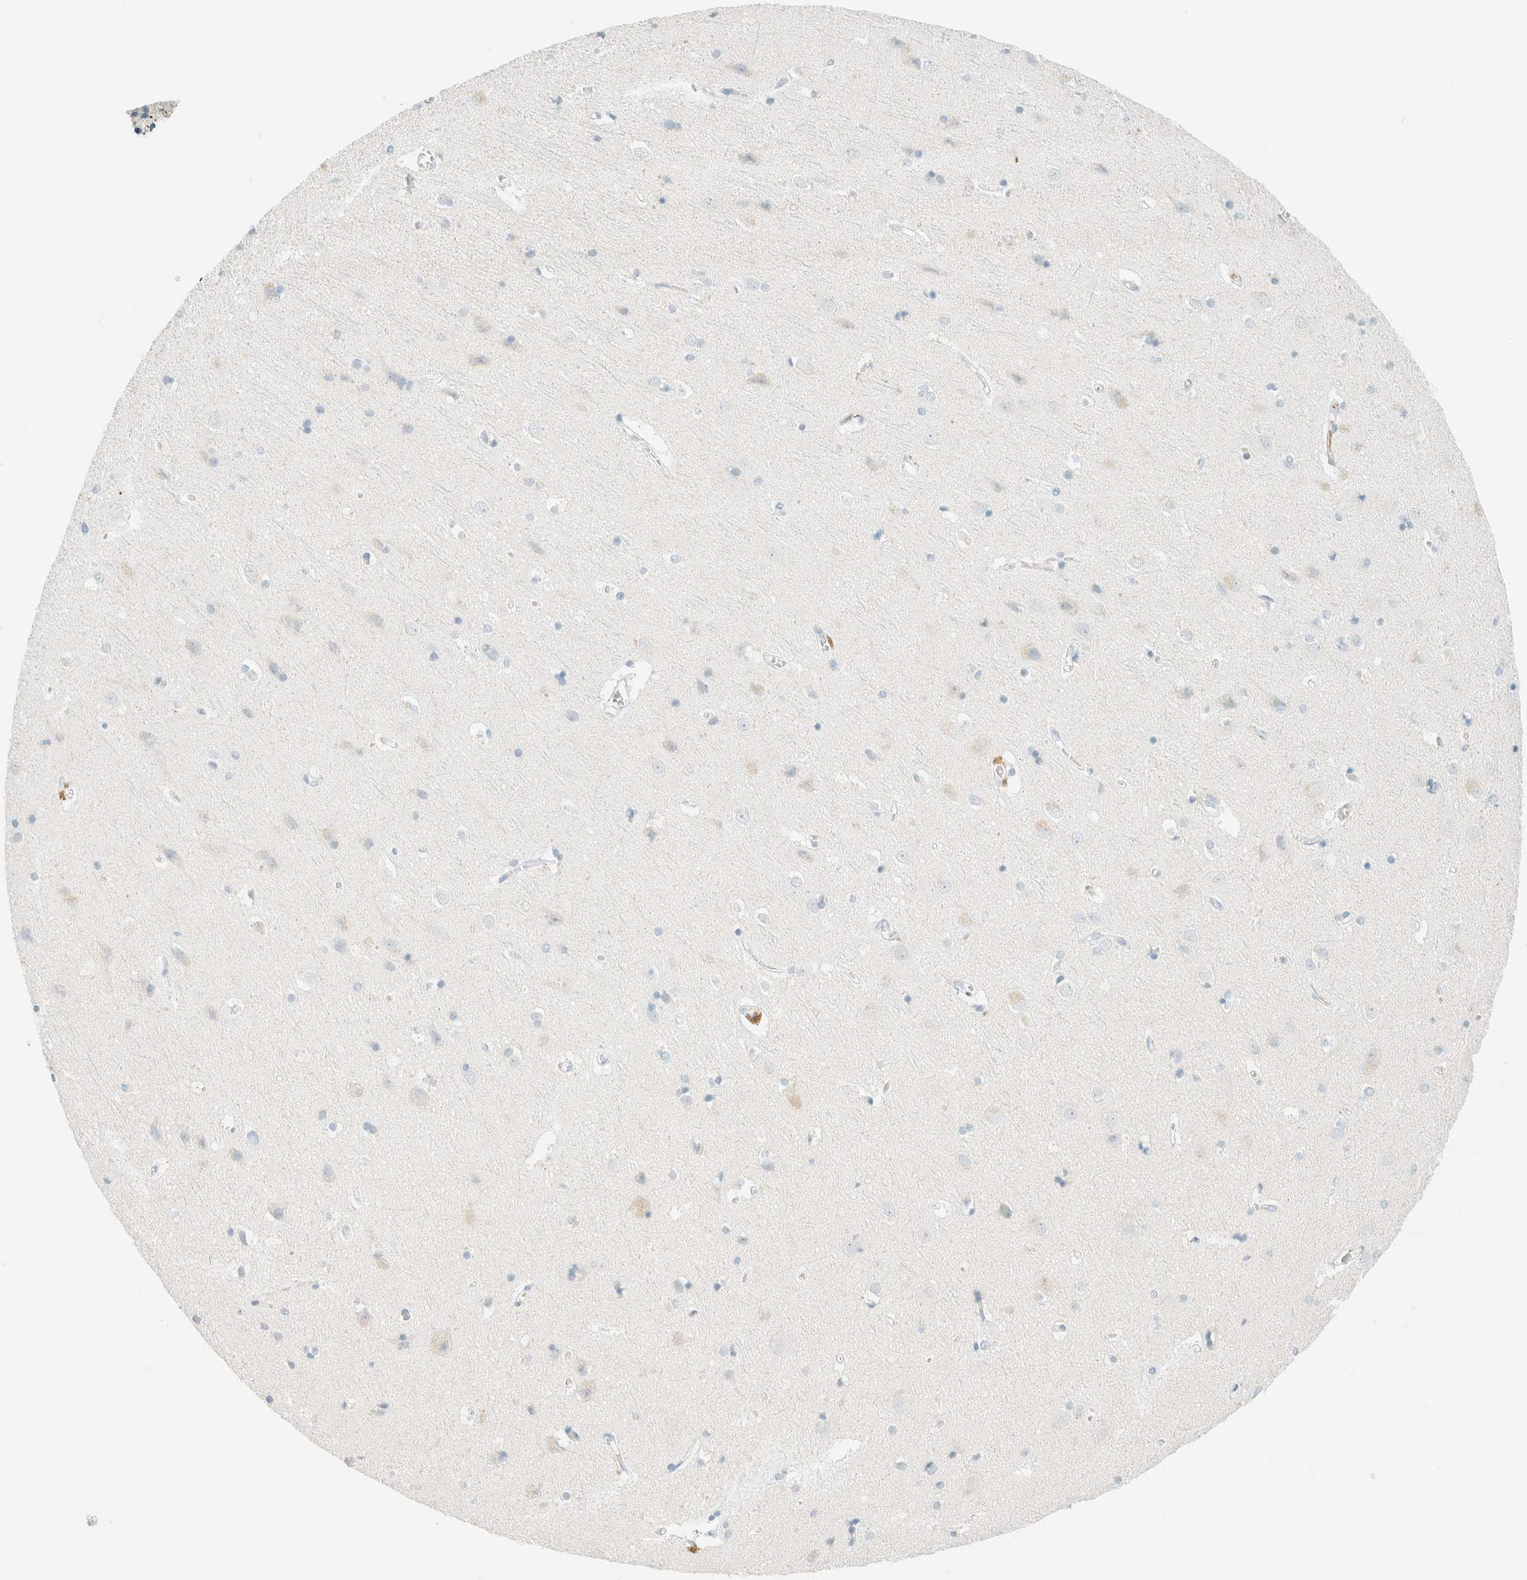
{"staining": {"intensity": "negative", "quantity": "none", "location": "none"}, "tissue": "cerebral cortex", "cell_type": "Endothelial cells", "image_type": "normal", "snomed": [{"axis": "morphology", "description": "Normal tissue, NOS"}, {"axis": "topography", "description": "Cerebral cortex"}], "caption": "This is an immunohistochemistry micrograph of normal cerebral cortex. There is no positivity in endothelial cells.", "gene": "GPA33", "patient": {"sex": "male", "age": 54}}